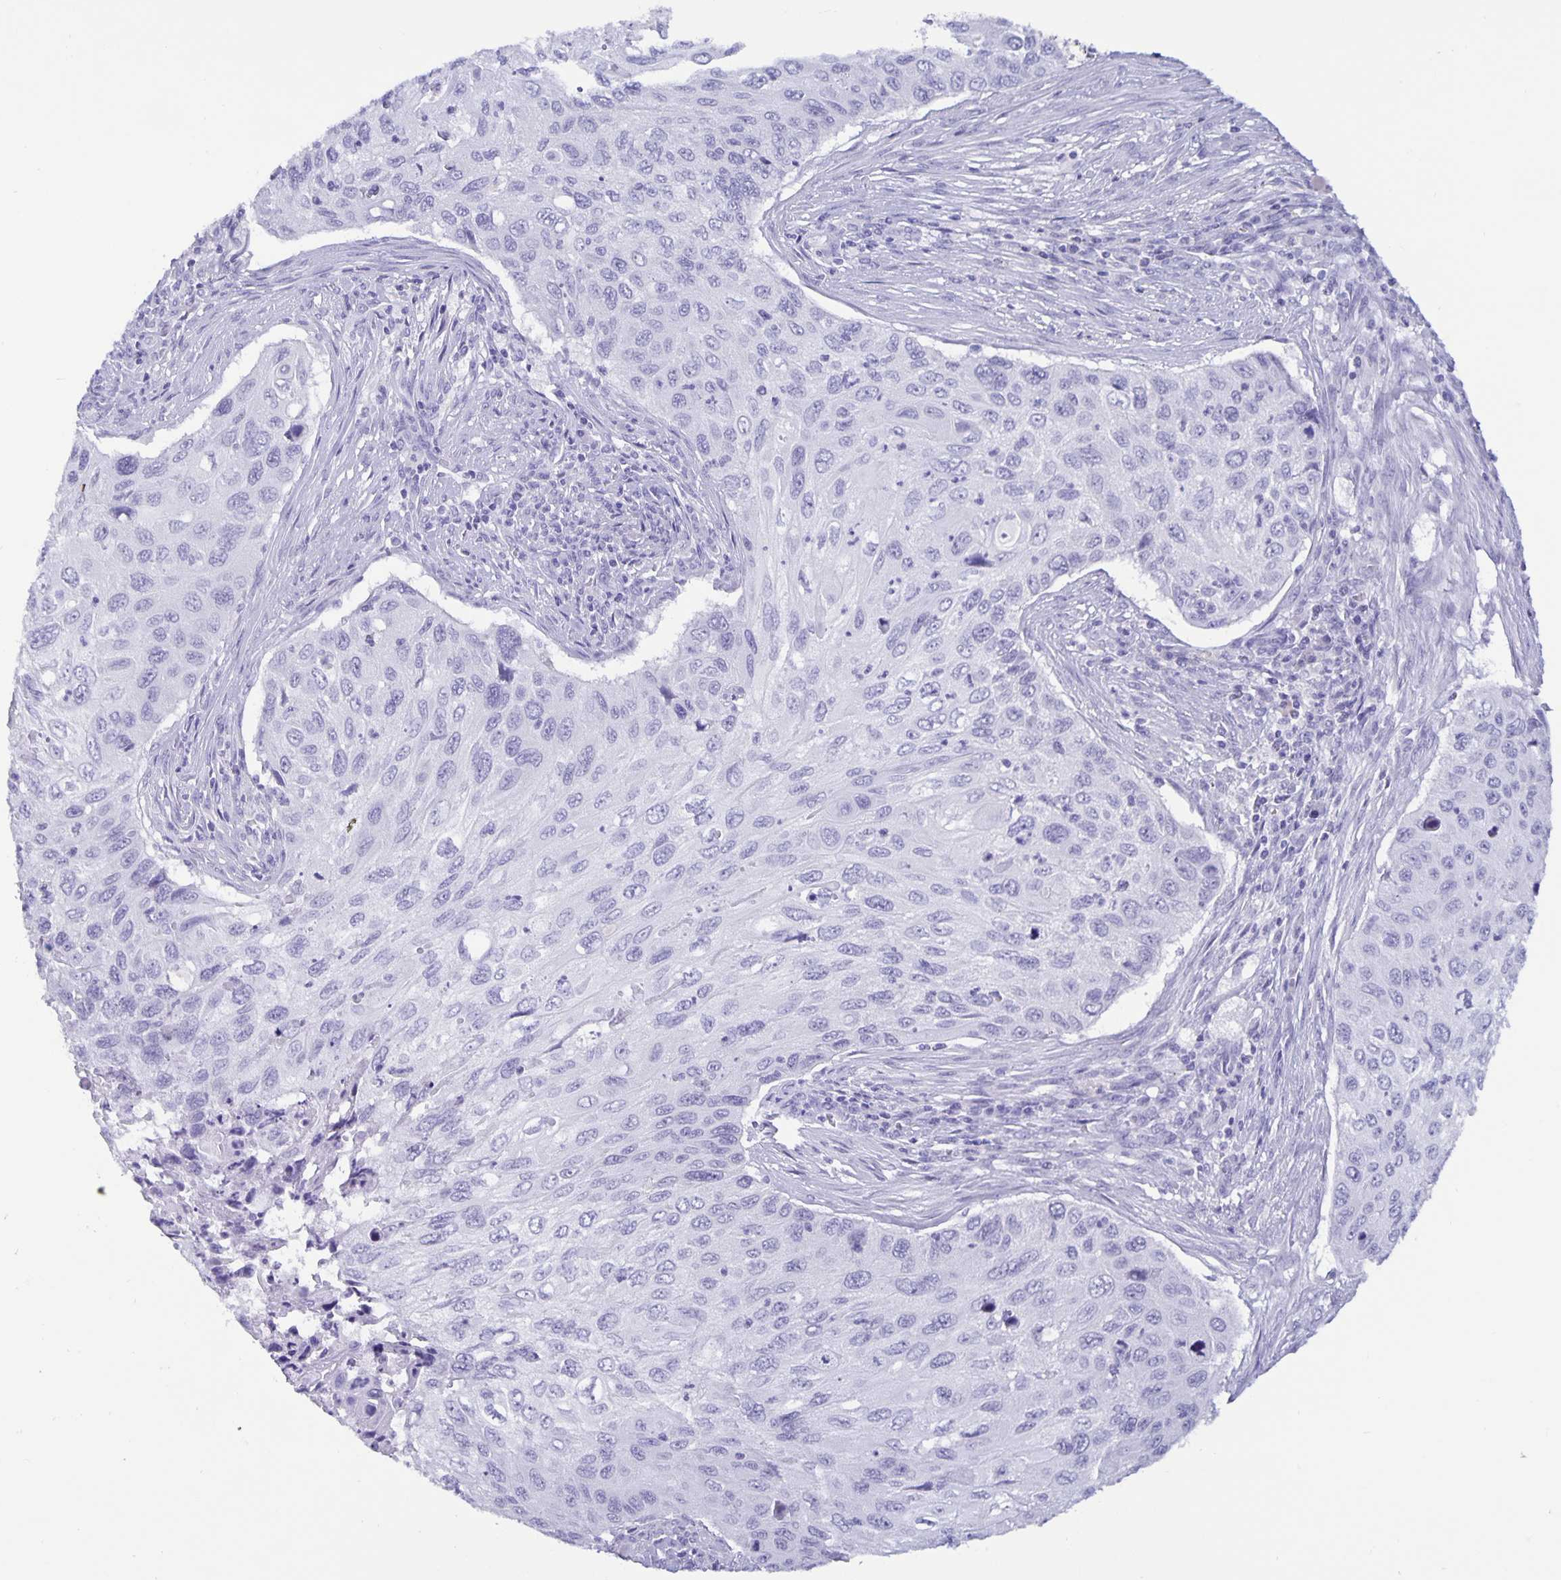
{"staining": {"intensity": "negative", "quantity": "none", "location": "none"}, "tissue": "cervical cancer", "cell_type": "Tumor cells", "image_type": "cancer", "snomed": [{"axis": "morphology", "description": "Squamous cell carcinoma, NOS"}, {"axis": "topography", "description": "Cervix"}], "caption": "Immunohistochemistry (IHC) photomicrograph of neoplastic tissue: squamous cell carcinoma (cervical) stained with DAB (3,3'-diaminobenzidine) exhibits no significant protein positivity in tumor cells.", "gene": "BPIFA3", "patient": {"sex": "female", "age": 70}}